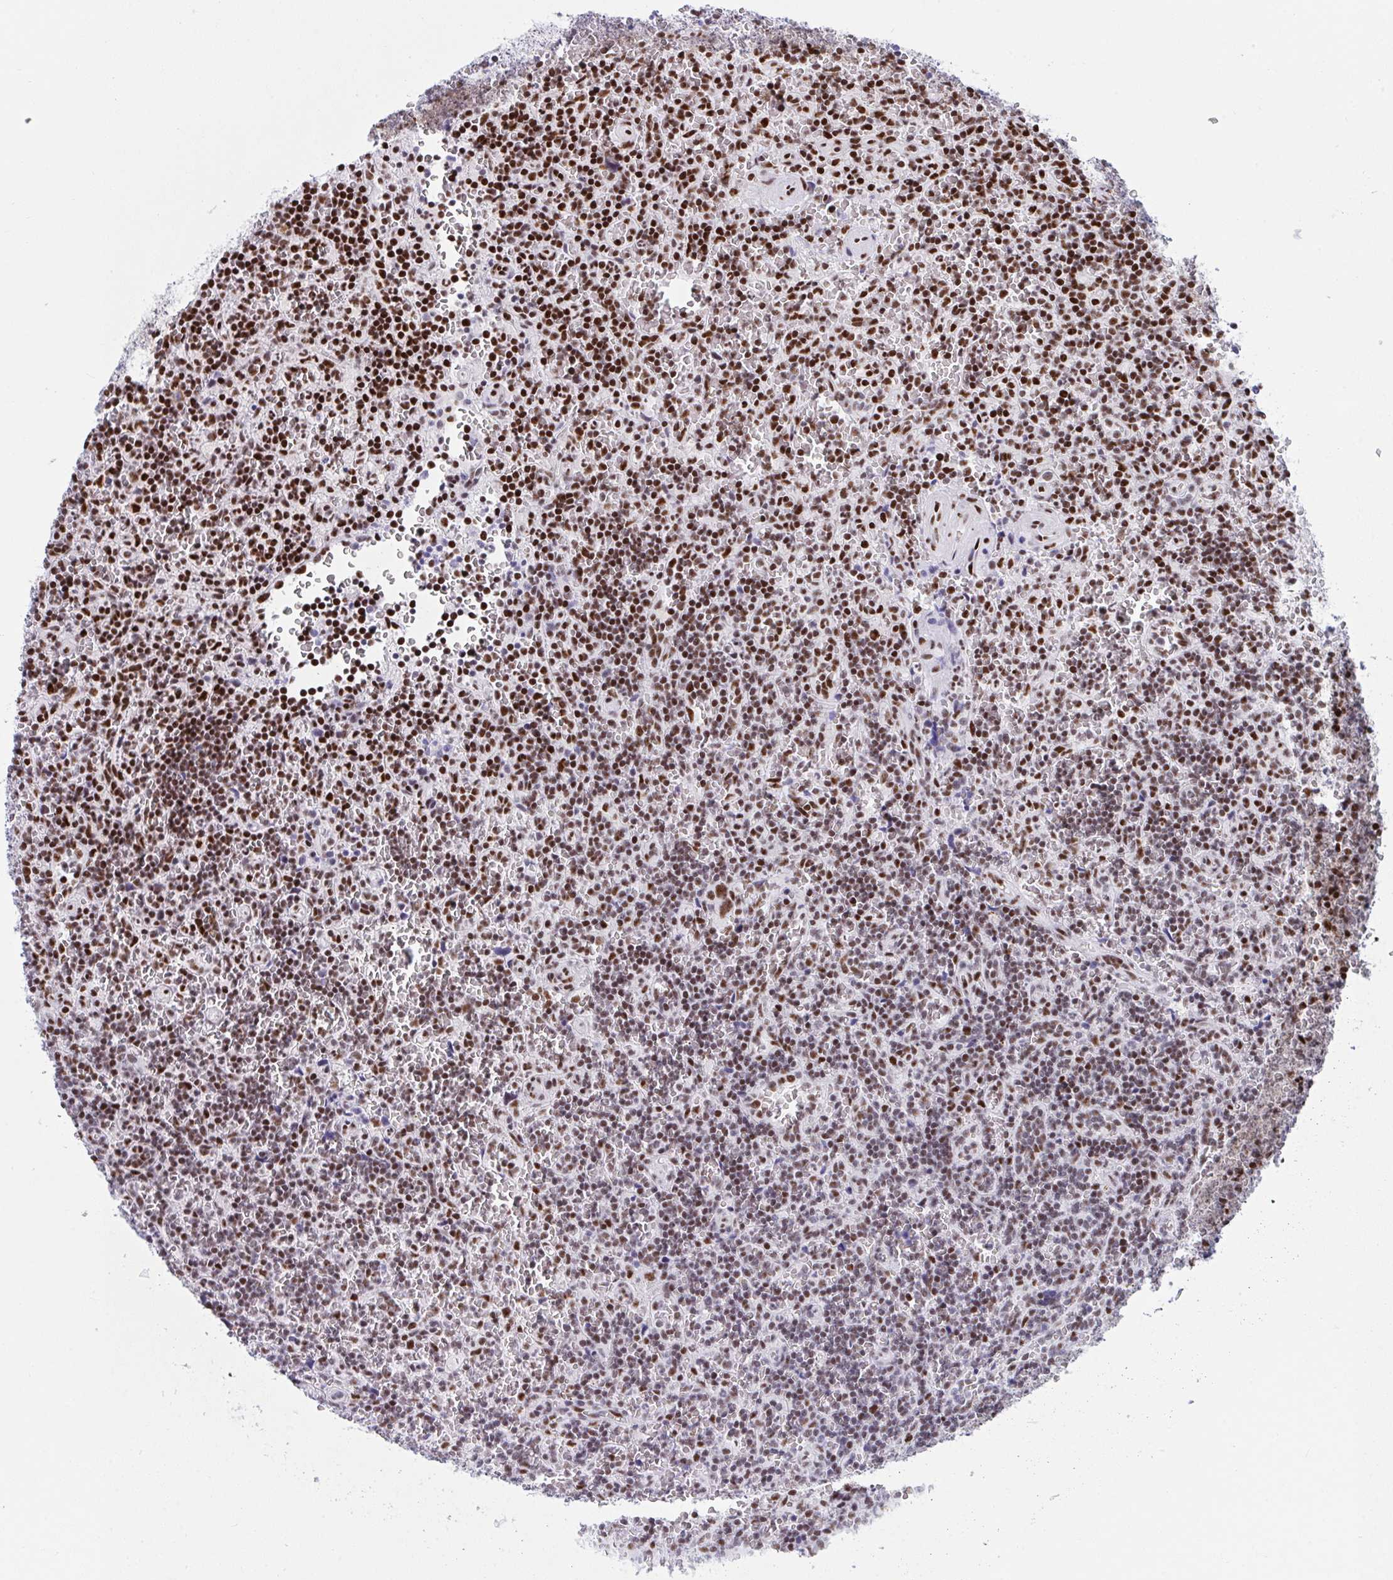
{"staining": {"intensity": "strong", "quantity": ">75%", "location": "nuclear"}, "tissue": "lymphoma", "cell_type": "Tumor cells", "image_type": "cancer", "snomed": [{"axis": "morphology", "description": "Malignant lymphoma, non-Hodgkin's type, Low grade"}, {"axis": "topography", "description": "Spleen"}], "caption": "A high-resolution micrograph shows IHC staining of lymphoma, which reveals strong nuclear positivity in about >75% of tumor cells.", "gene": "IKZF2", "patient": {"sex": "male", "age": 73}}